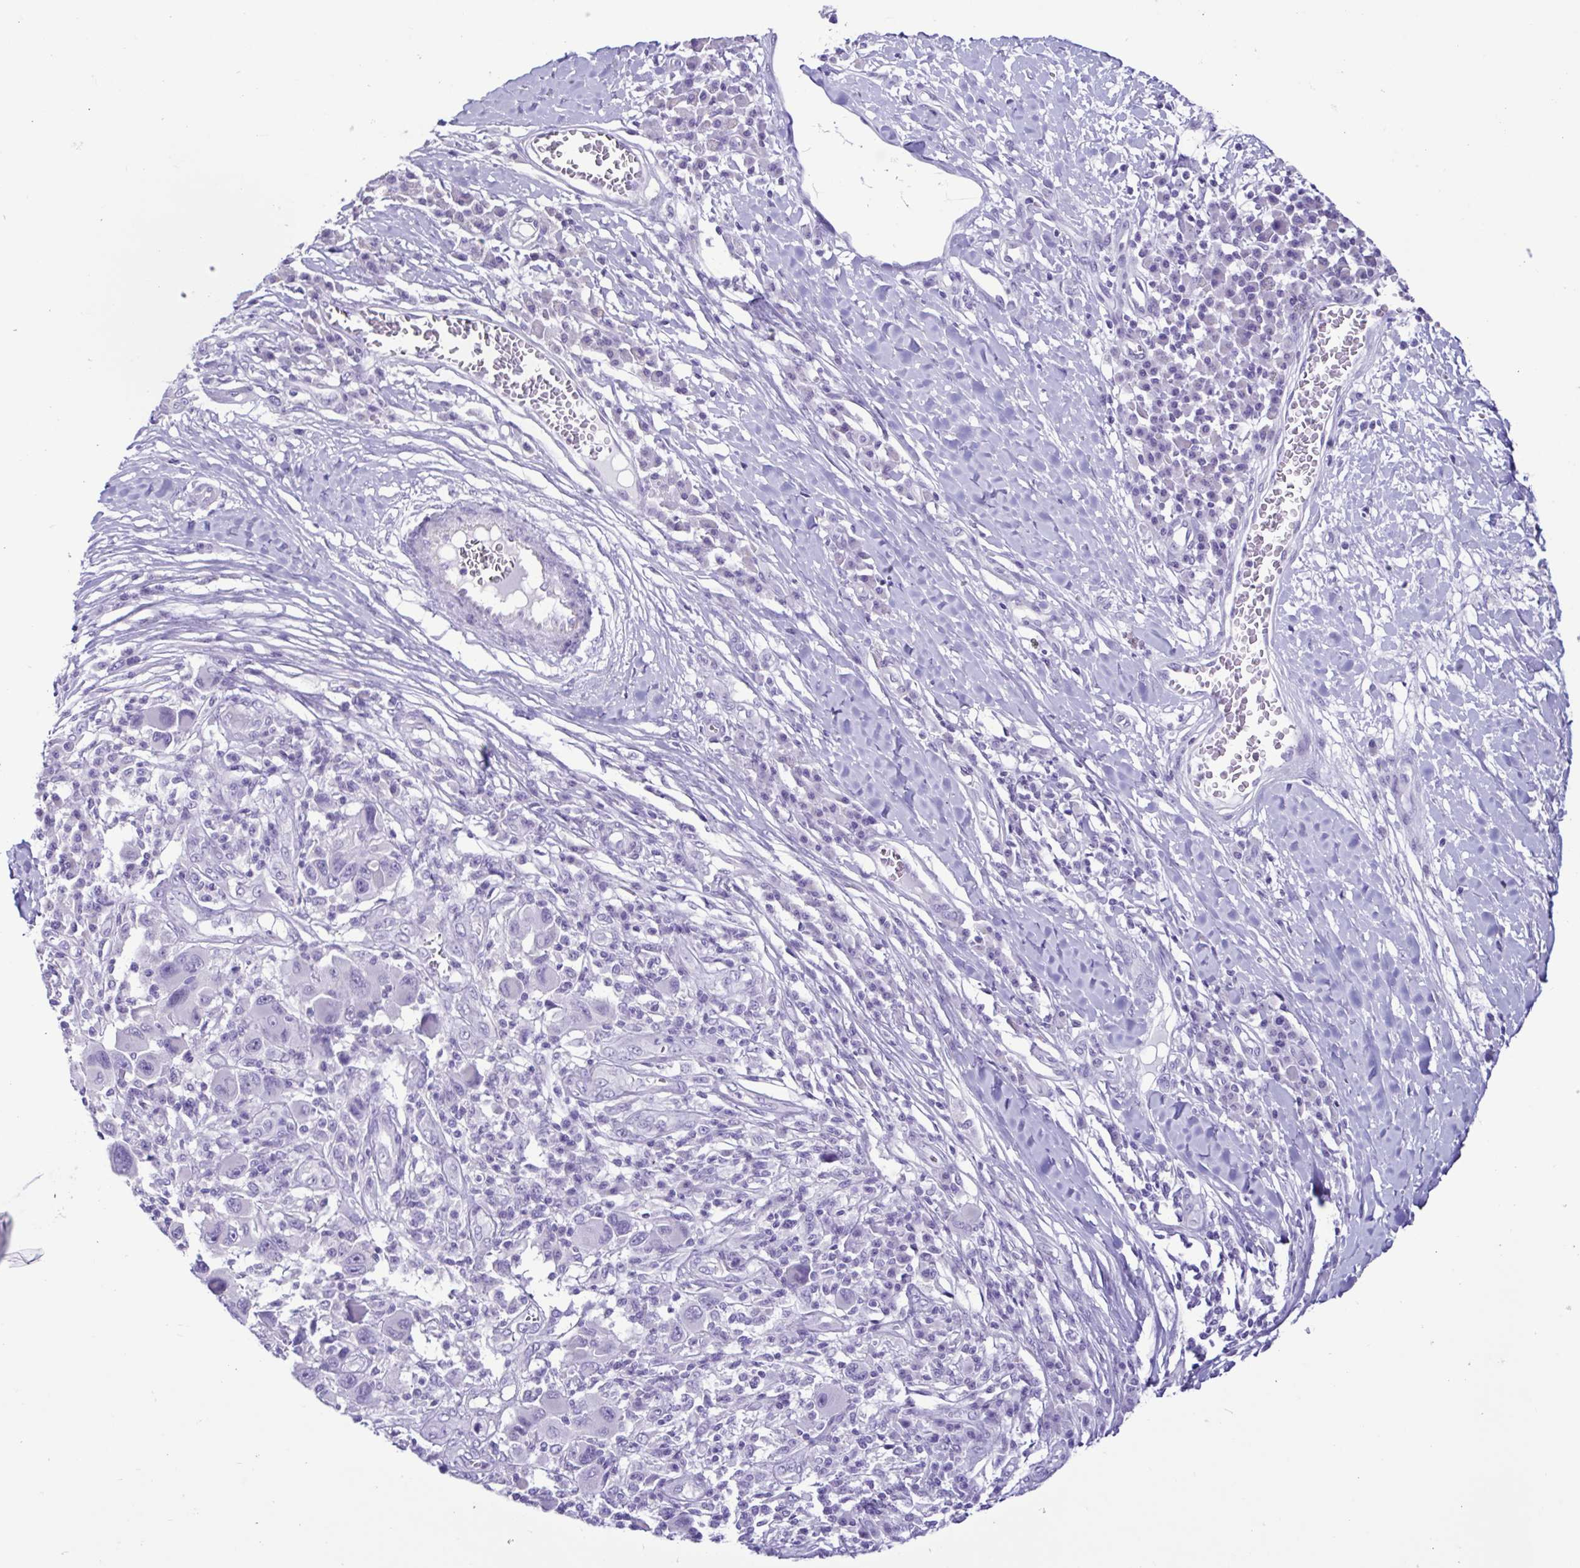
{"staining": {"intensity": "negative", "quantity": "none", "location": "none"}, "tissue": "melanoma", "cell_type": "Tumor cells", "image_type": "cancer", "snomed": [{"axis": "morphology", "description": "Malignant melanoma, NOS"}, {"axis": "topography", "description": "Skin"}], "caption": "A high-resolution image shows IHC staining of malignant melanoma, which displays no significant positivity in tumor cells. Nuclei are stained in blue.", "gene": "CBY2", "patient": {"sex": "male", "age": 53}}